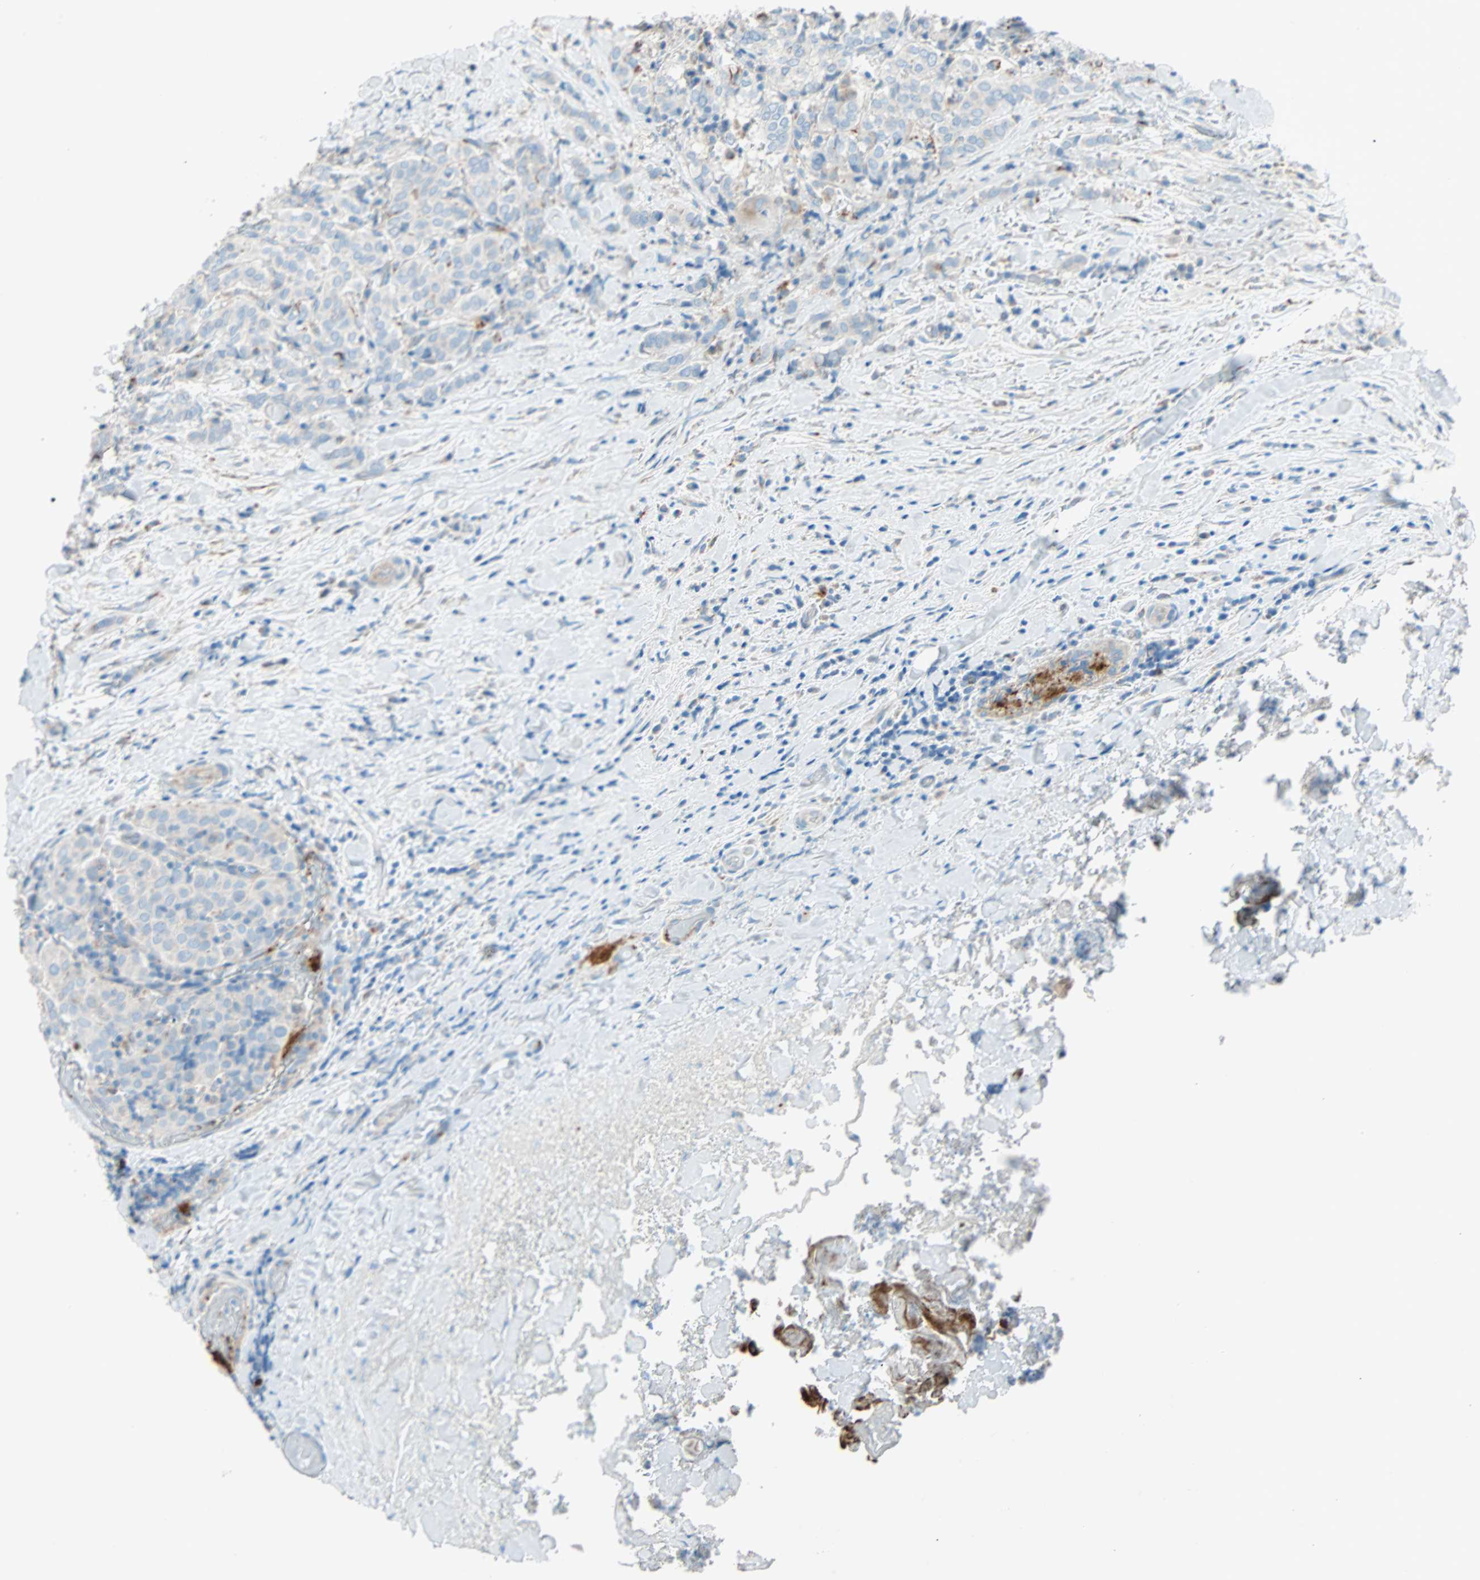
{"staining": {"intensity": "weak", "quantity": ">75%", "location": "cytoplasmic/membranous"}, "tissue": "thyroid cancer", "cell_type": "Tumor cells", "image_type": "cancer", "snomed": [{"axis": "morphology", "description": "Normal tissue, NOS"}, {"axis": "morphology", "description": "Papillary adenocarcinoma, NOS"}, {"axis": "topography", "description": "Thyroid gland"}], "caption": "Protein expression analysis of human thyroid cancer (papillary adenocarcinoma) reveals weak cytoplasmic/membranous staining in about >75% of tumor cells. The staining is performed using DAB (3,3'-diaminobenzidine) brown chromogen to label protein expression. The nuclei are counter-stained blue using hematoxylin.", "gene": "LY6G6F", "patient": {"sex": "female", "age": 30}}